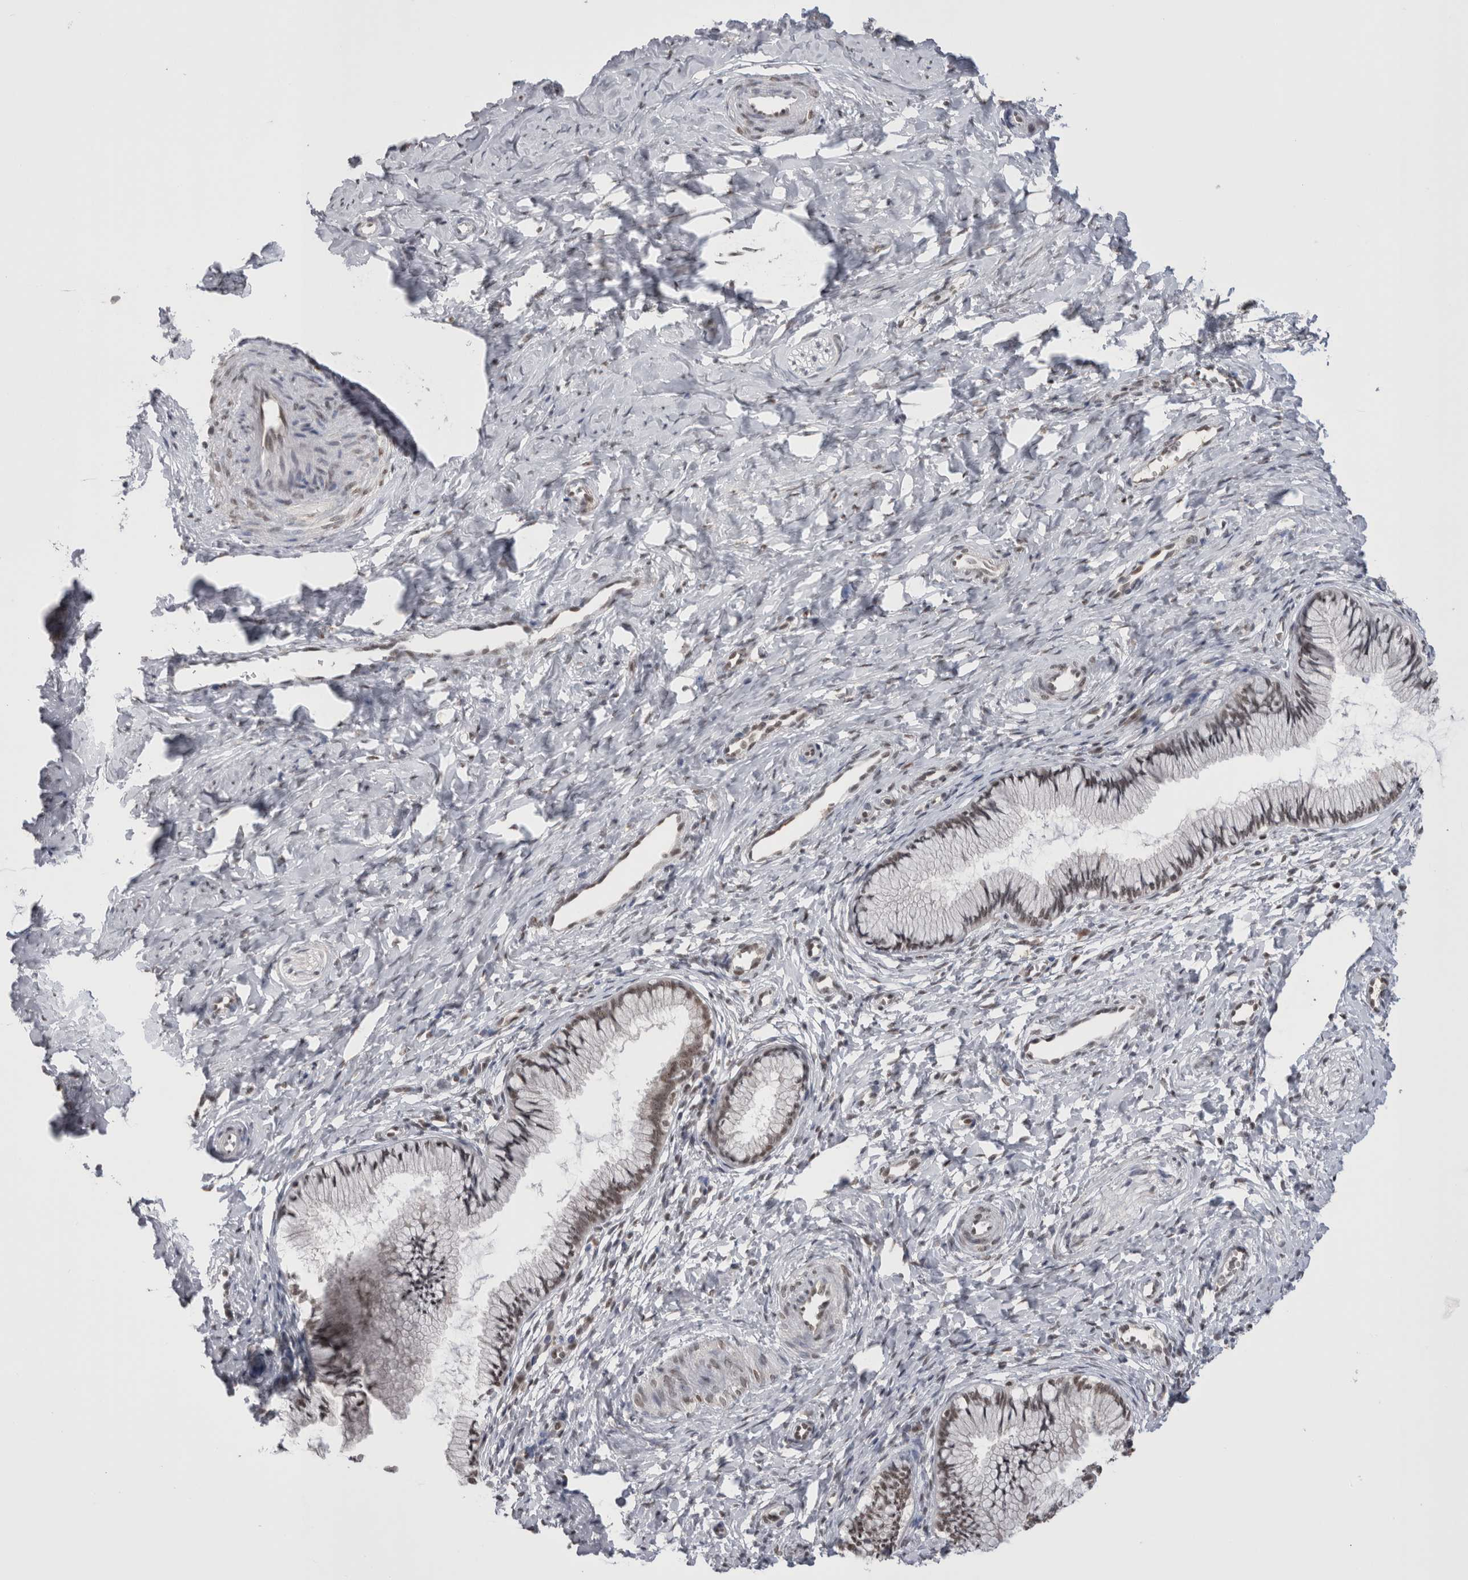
{"staining": {"intensity": "weak", "quantity": "25%-75%", "location": "nuclear"}, "tissue": "cervix", "cell_type": "Glandular cells", "image_type": "normal", "snomed": [{"axis": "morphology", "description": "Normal tissue, NOS"}, {"axis": "topography", "description": "Cervix"}], "caption": "A low amount of weak nuclear positivity is identified in about 25%-75% of glandular cells in unremarkable cervix. (DAB IHC, brown staining for protein, blue staining for nuclei).", "gene": "DAXX", "patient": {"sex": "female", "age": 27}}